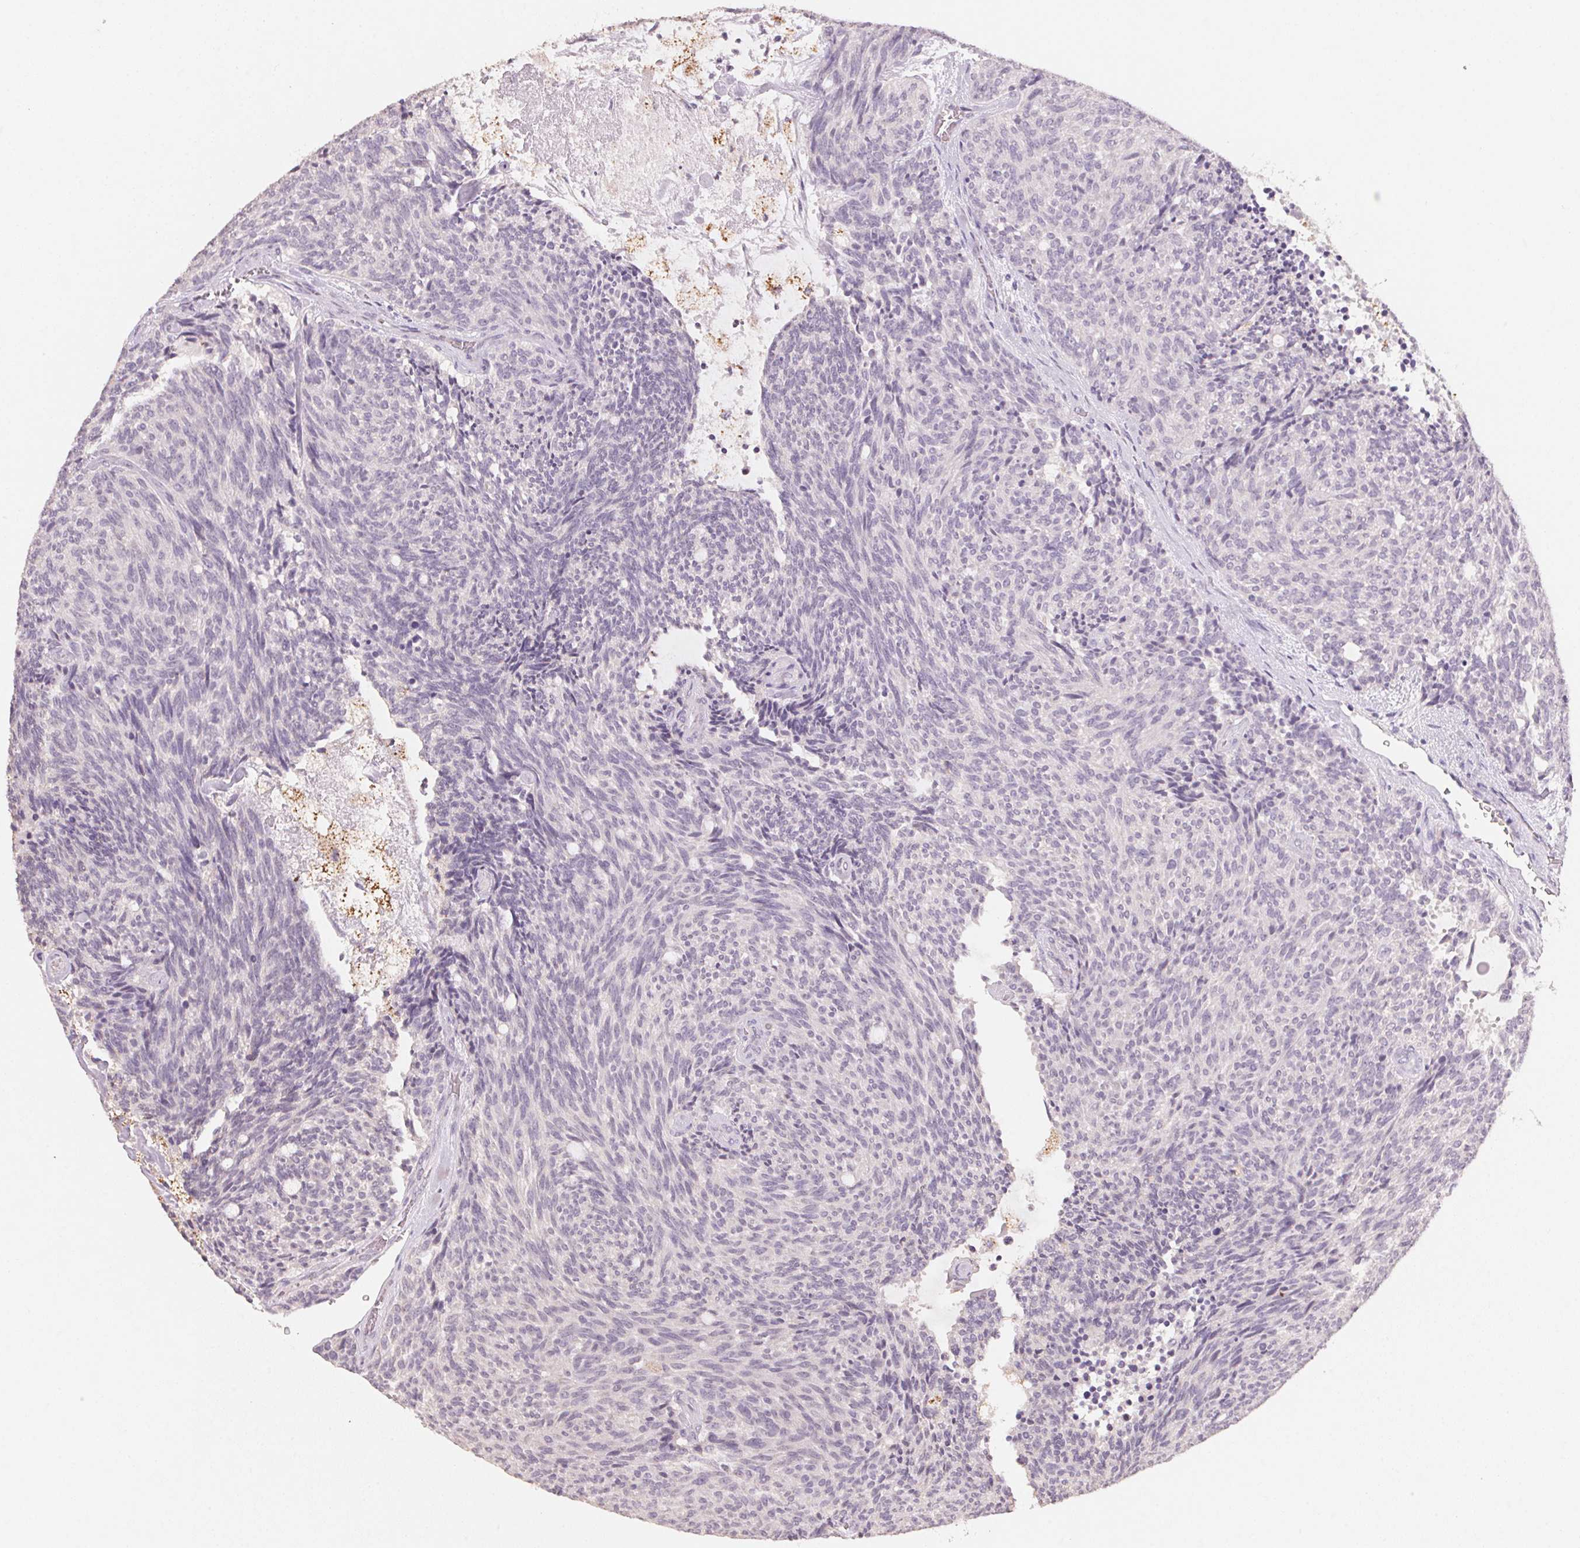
{"staining": {"intensity": "negative", "quantity": "none", "location": "none"}, "tissue": "carcinoid", "cell_type": "Tumor cells", "image_type": "cancer", "snomed": [{"axis": "morphology", "description": "Carcinoid, malignant, NOS"}, {"axis": "topography", "description": "Pancreas"}], "caption": "DAB (3,3'-diaminobenzidine) immunohistochemical staining of carcinoid (malignant) reveals no significant positivity in tumor cells. Nuclei are stained in blue.", "gene": "CXCL5", "patient": {"sex": "female", "age": 54}}